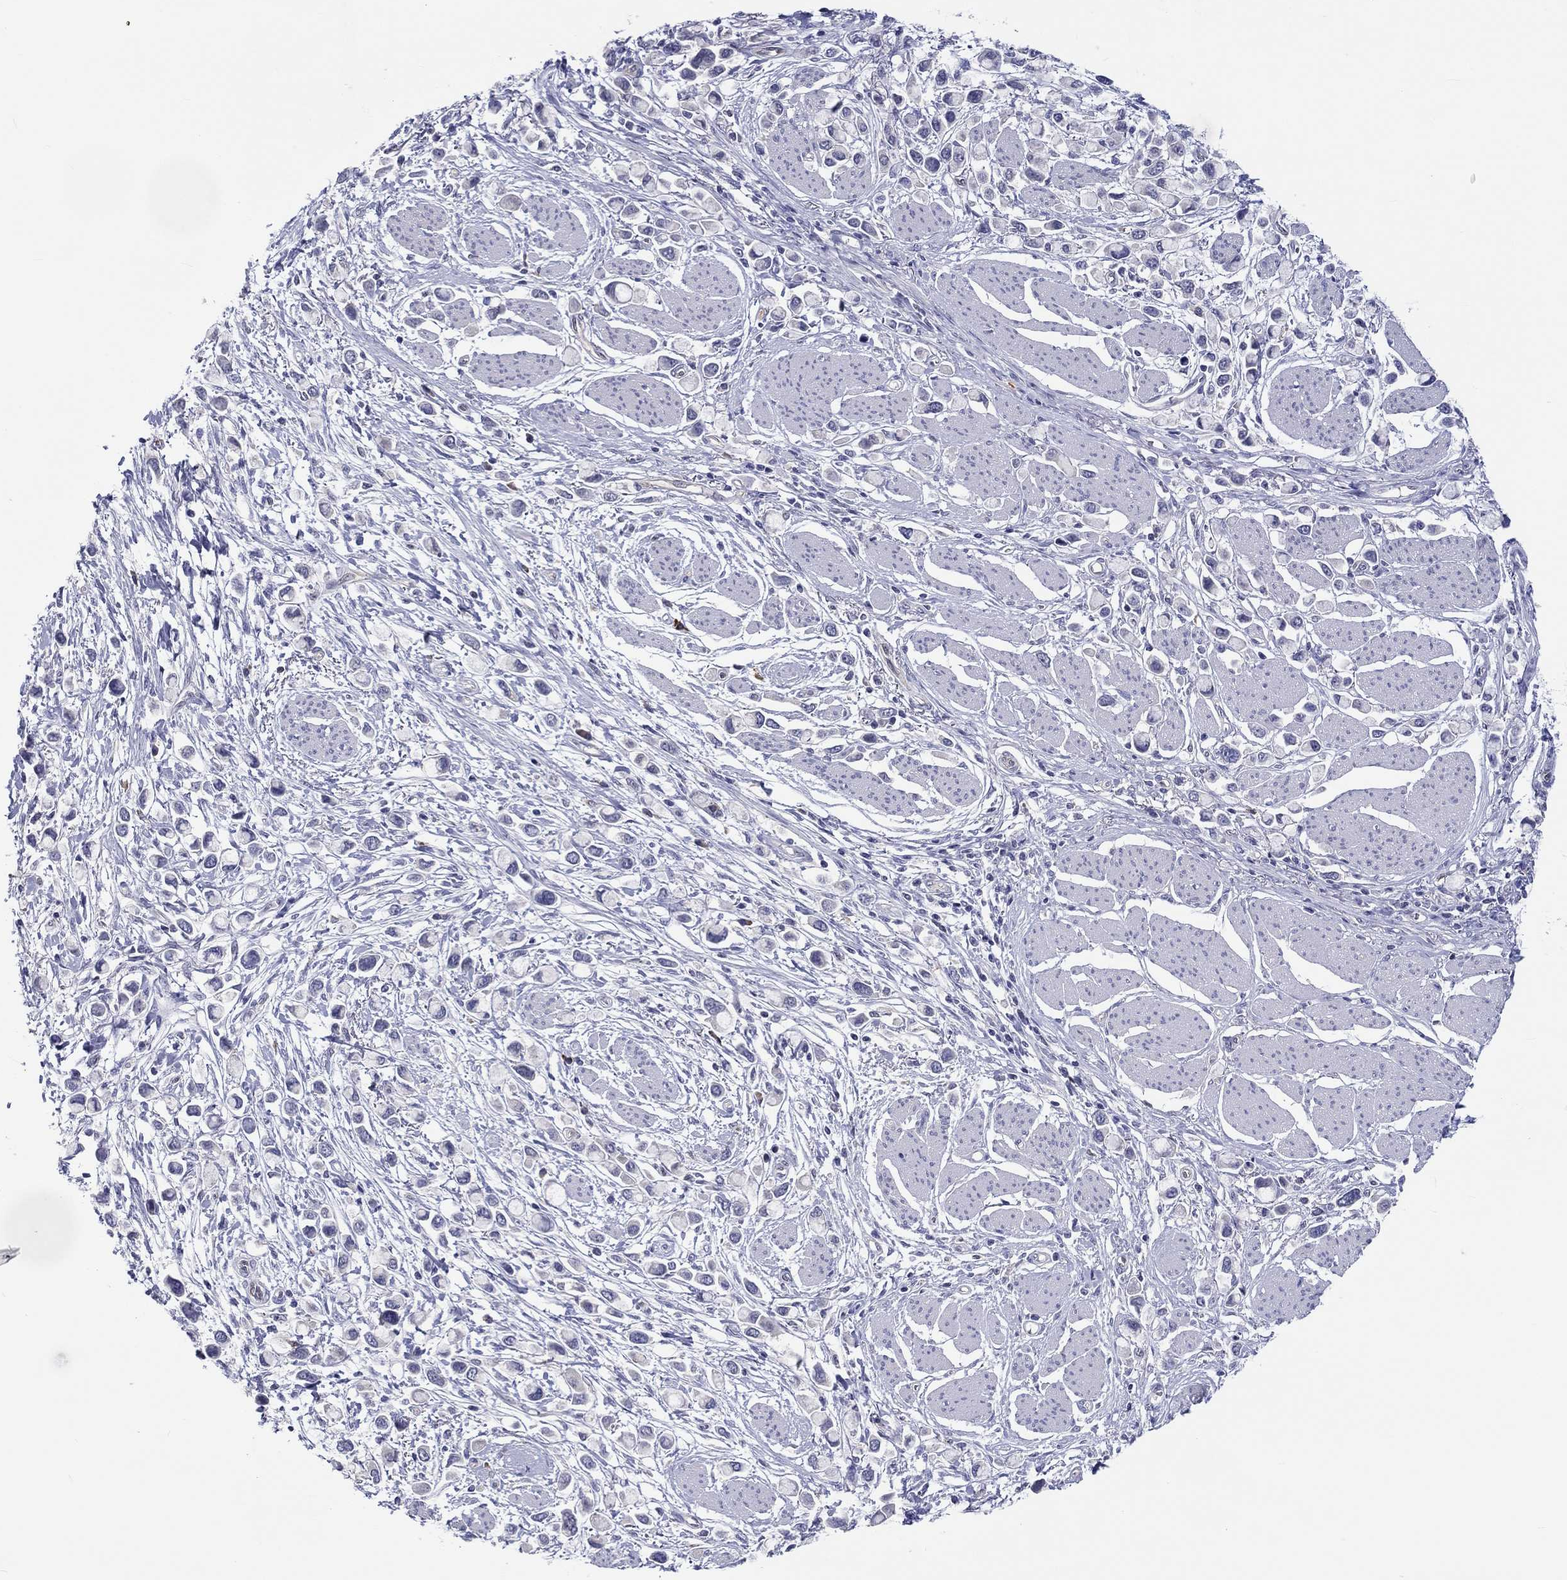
{"staining": {"intensity": "negative", "quantity": "none", "location": "none"}, "tissue": "stomach cancer", "cell_type": "Tumor cells", "image_type": "cancer", "snomed": [{"axis": "morphology", "description": "Adenocarcinoma, NOS"}, {"axis": "topography", "description": "Stomach"}], "caption": "An IHC image of adenocarcinoma (stomach) is shown. There is no staining in tumor cells of adenocarcinoma (stomach). (Brightfield microscopy of DAB immunohistochemistry (IHC) at high magnification).", "gene": "ABCG4", "patient": {"sex": "female", "age": 81}}